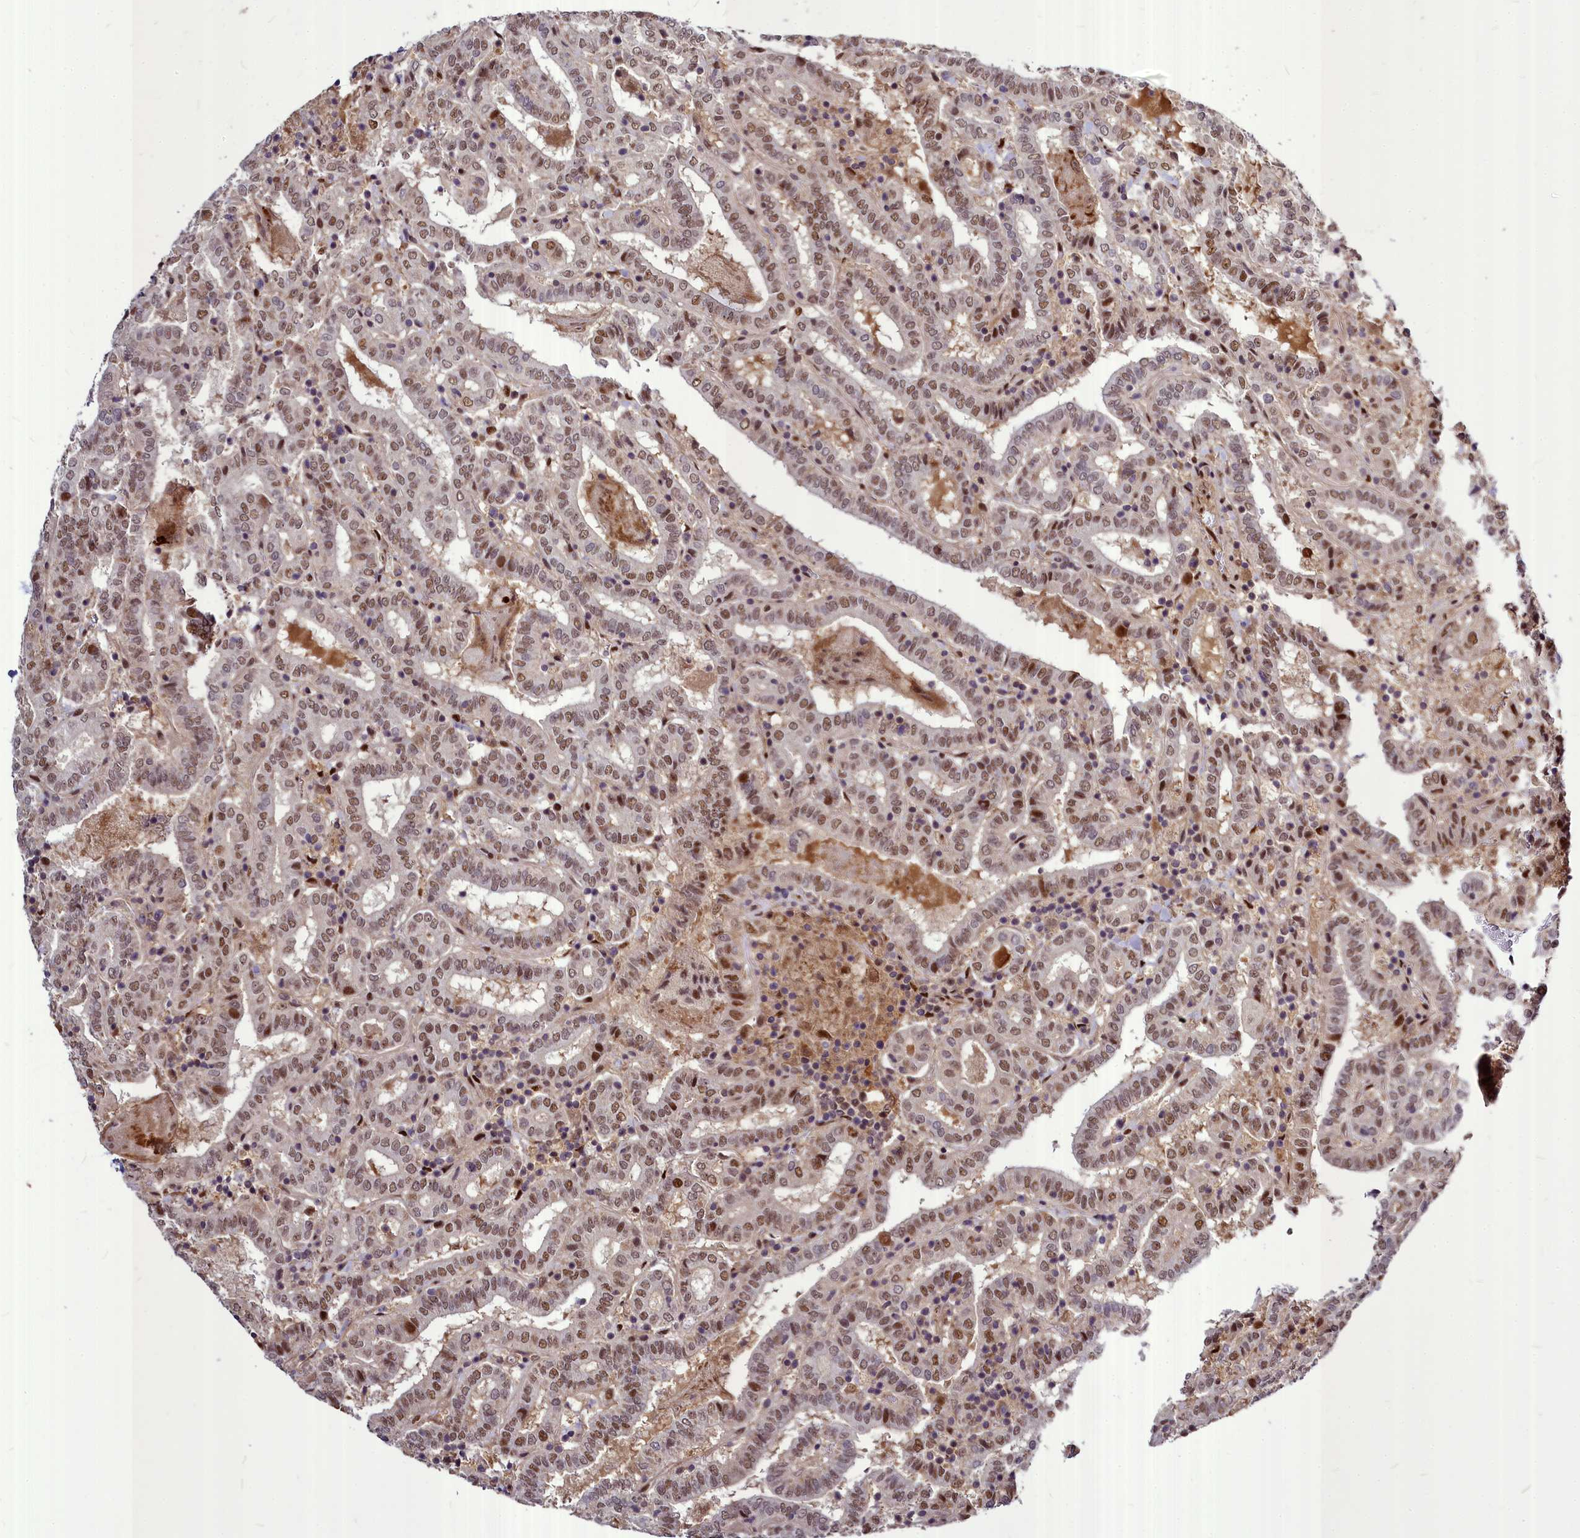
{"staining": {"intensity": "moderate", "quantity": ">75%", "location": "nuclear"}, "tissue": "thyroid cancer", "cell_type": "Tumor cells", "image_type": "cancer", "snomed": [{"axis": "morphology", "description": "Papillary adenocarcinoma, NOS"}, {"axis": "topography", "description": "Thyroid gland"}], "caption": "The immunohistochemical stain labels moderate nuclear positivity in tumor cells of thyroid cancer tissue. (DAB (3,3'-diaminobenzidine) = brown stain, brightfield microscopy at high magnification).", "gene": "MAML2", "patient": {"sex": "female", "age": 72}}